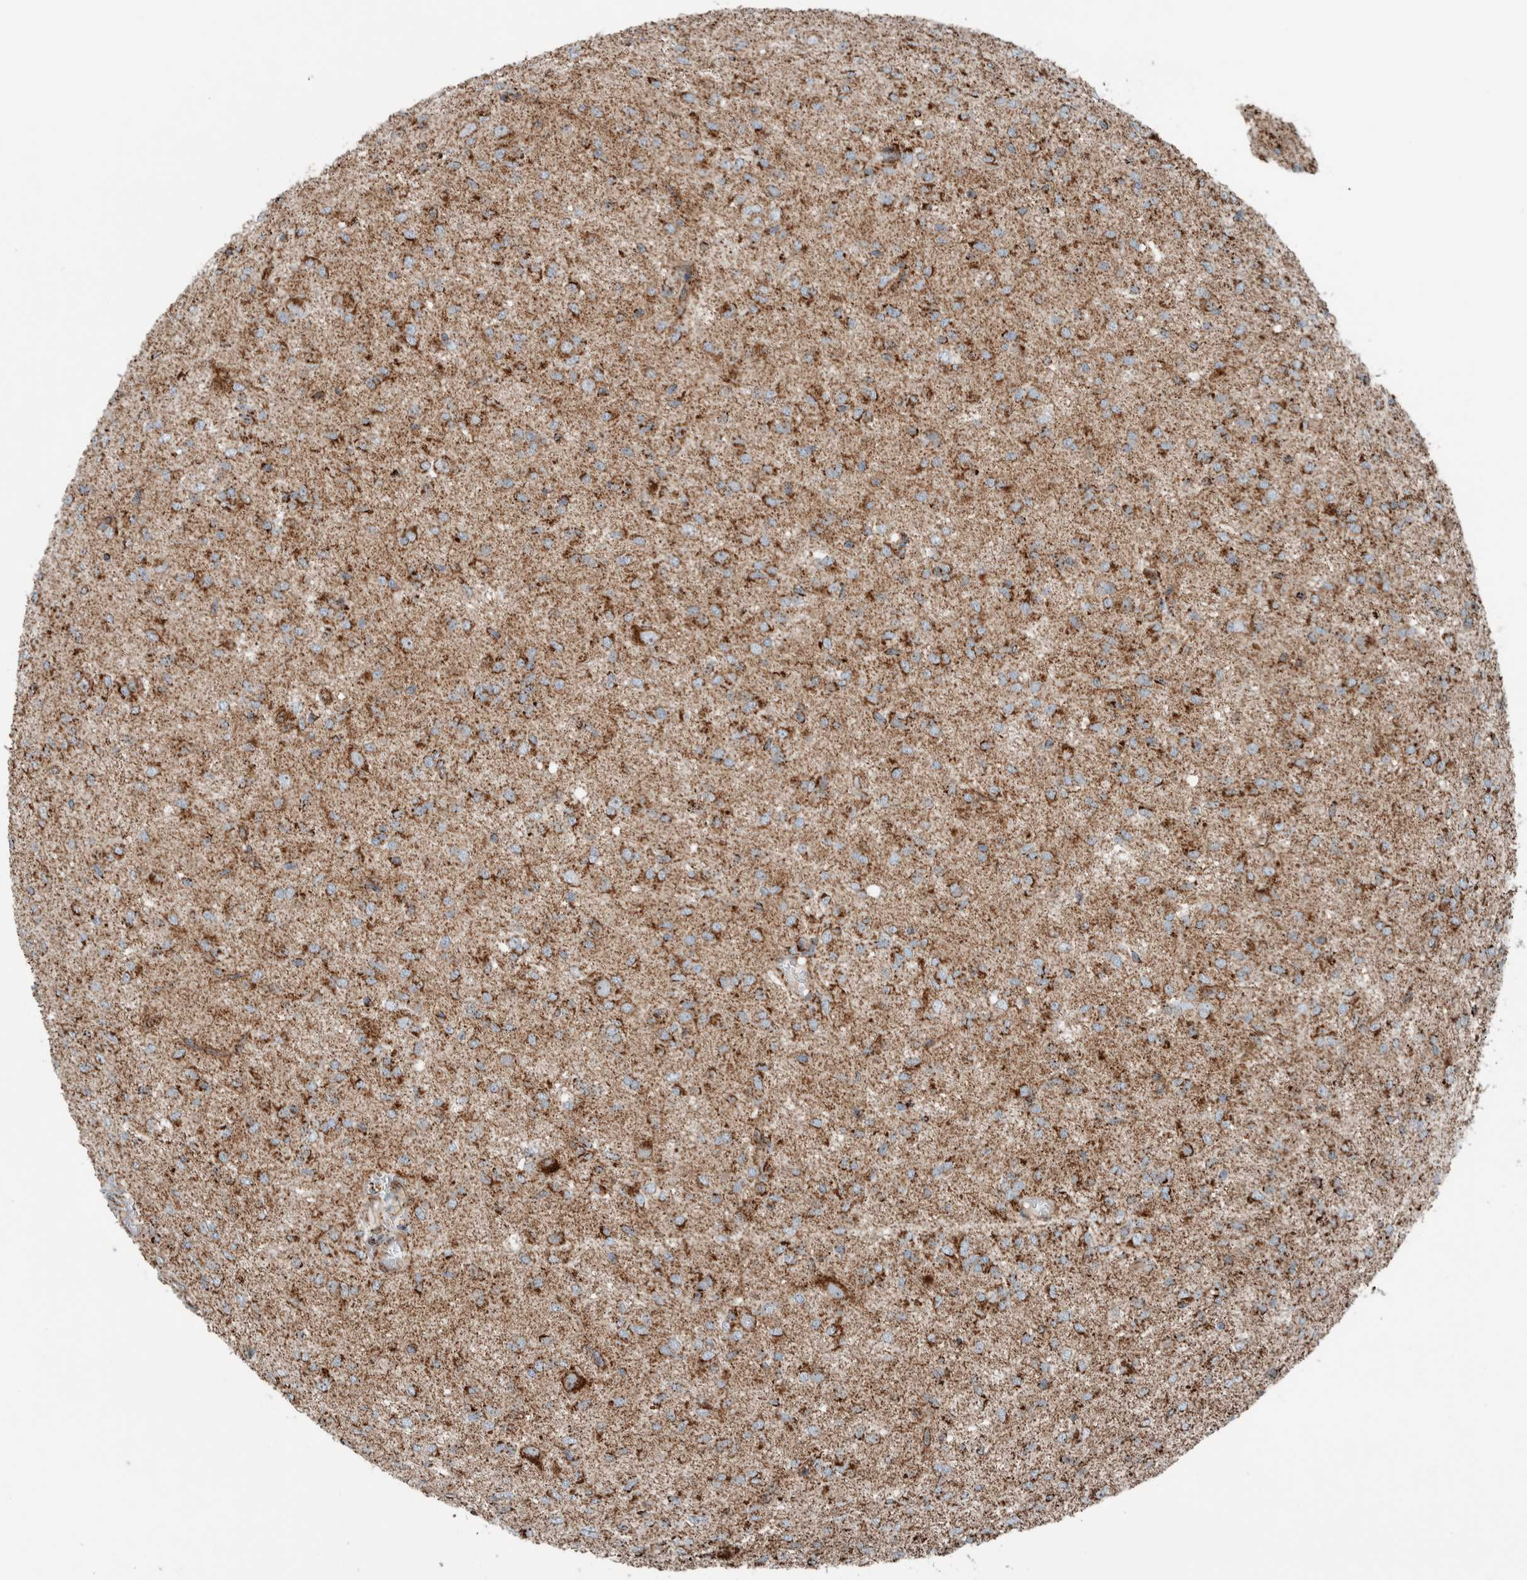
{"staining": {"intensity": "moderate", "quantity": ">75%", "location": "cytoplasmic/membranous"}, "tissue": "glioma", "cell_type": "Tumor cells", "image_type": "cancer", "snomed": [{"axis": "morphology", "description": "Glioma, malignant, High grade"}, {"axis": "topography", "description": "Brain"}], "caption": "Glioma was stained to show a protein in brown. There is medium levels of moderate cytoplasmic/membranous staining in about >75% of tumor cells. The staining was performed using DAB (3,3'-diaminobenzidine), with brown indicating positive protein expression. Nuclei are stained blue with hematoxylin.", "gene": "CNTROB", "patient": {"sex": "female", "age": 59}}